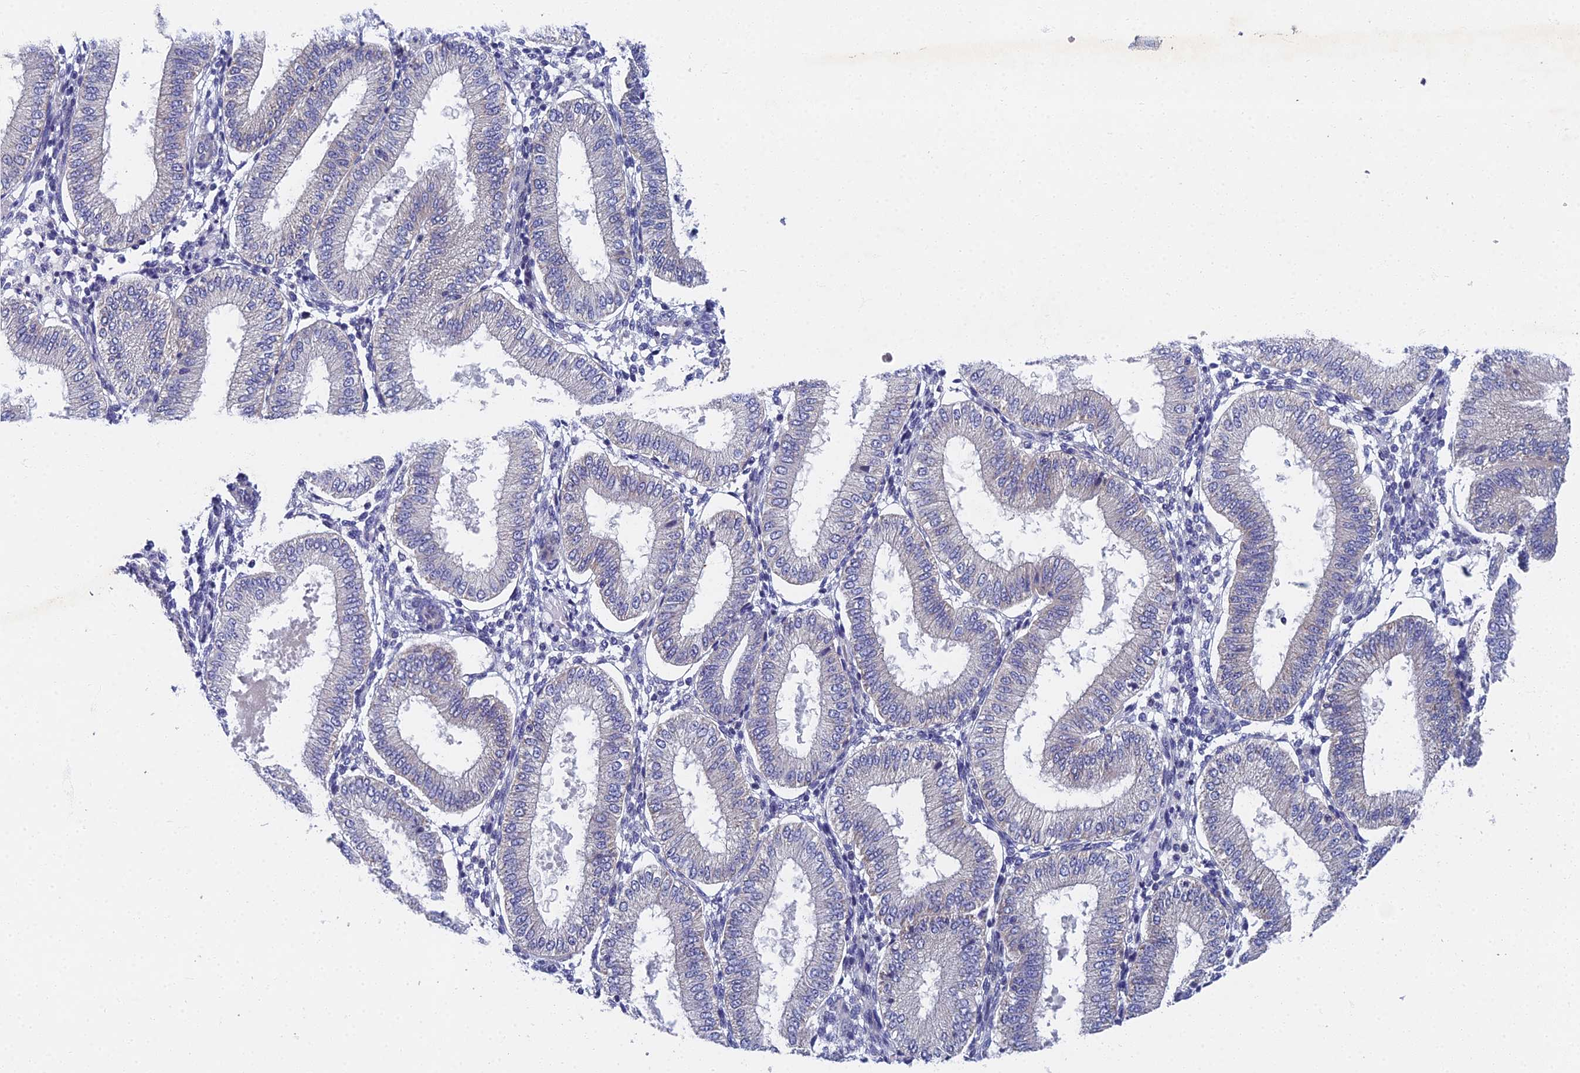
{"staining": {"intensity": "negative", "quantity": "none", "location": "none"}, "tissue": "endometrium", "cell_type": "Cells in endometrial stroma", "image_type": "normal", "snomed": [{"axis": "morphology", "description": "Normal tissue, NOS"}, {"axis": "topography", "description": "Endometrium"}], "caption": "IHC of normal endometrium shows no positivity in cells in endometrial stroma. (DAB immunohistochemistry, high magnification).", "gene": "SPIN4", "patient": {"sex": "female", "age": 39}}